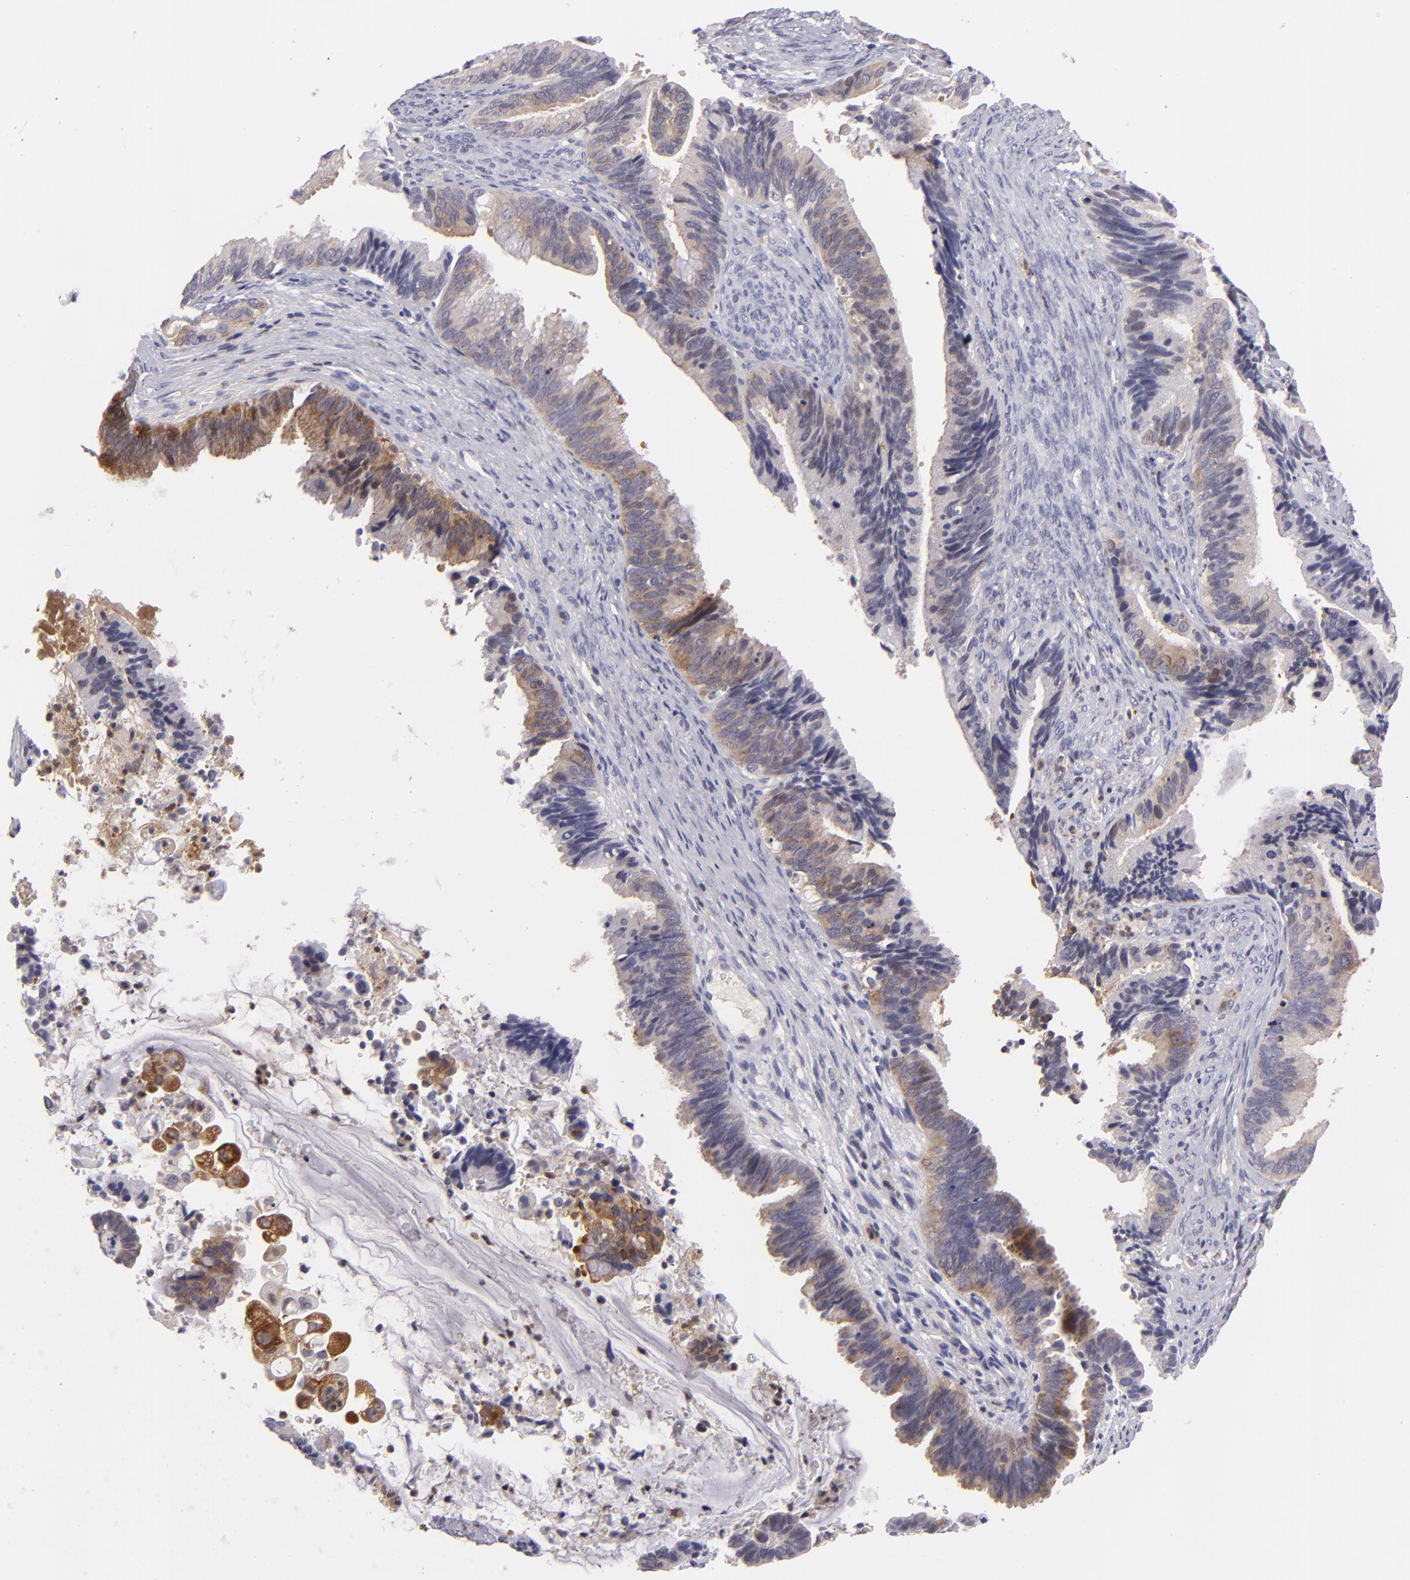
{"staining": {"intensity": "moderate", "quantity": "25%-75%", "location": "cytoplasmic/membranous"}, "tissue": "cervical cancer", "cell_type": "Tumor cells", "image_type": "cancer", "snomed": [{"axis": "morphology", "description": "Adenocarcinoma, NOS"}, {"axis": "topography", "description": "Cervix"}], "caption": "The image demonstrates immunohistochemical staining of cervical cancer. There is moderate cytoplasmic/membranous staining is identified in about 25%-75% of tumor cells.", "gene": "MMP10", "patient": {"sex": "female", "age": 47}}